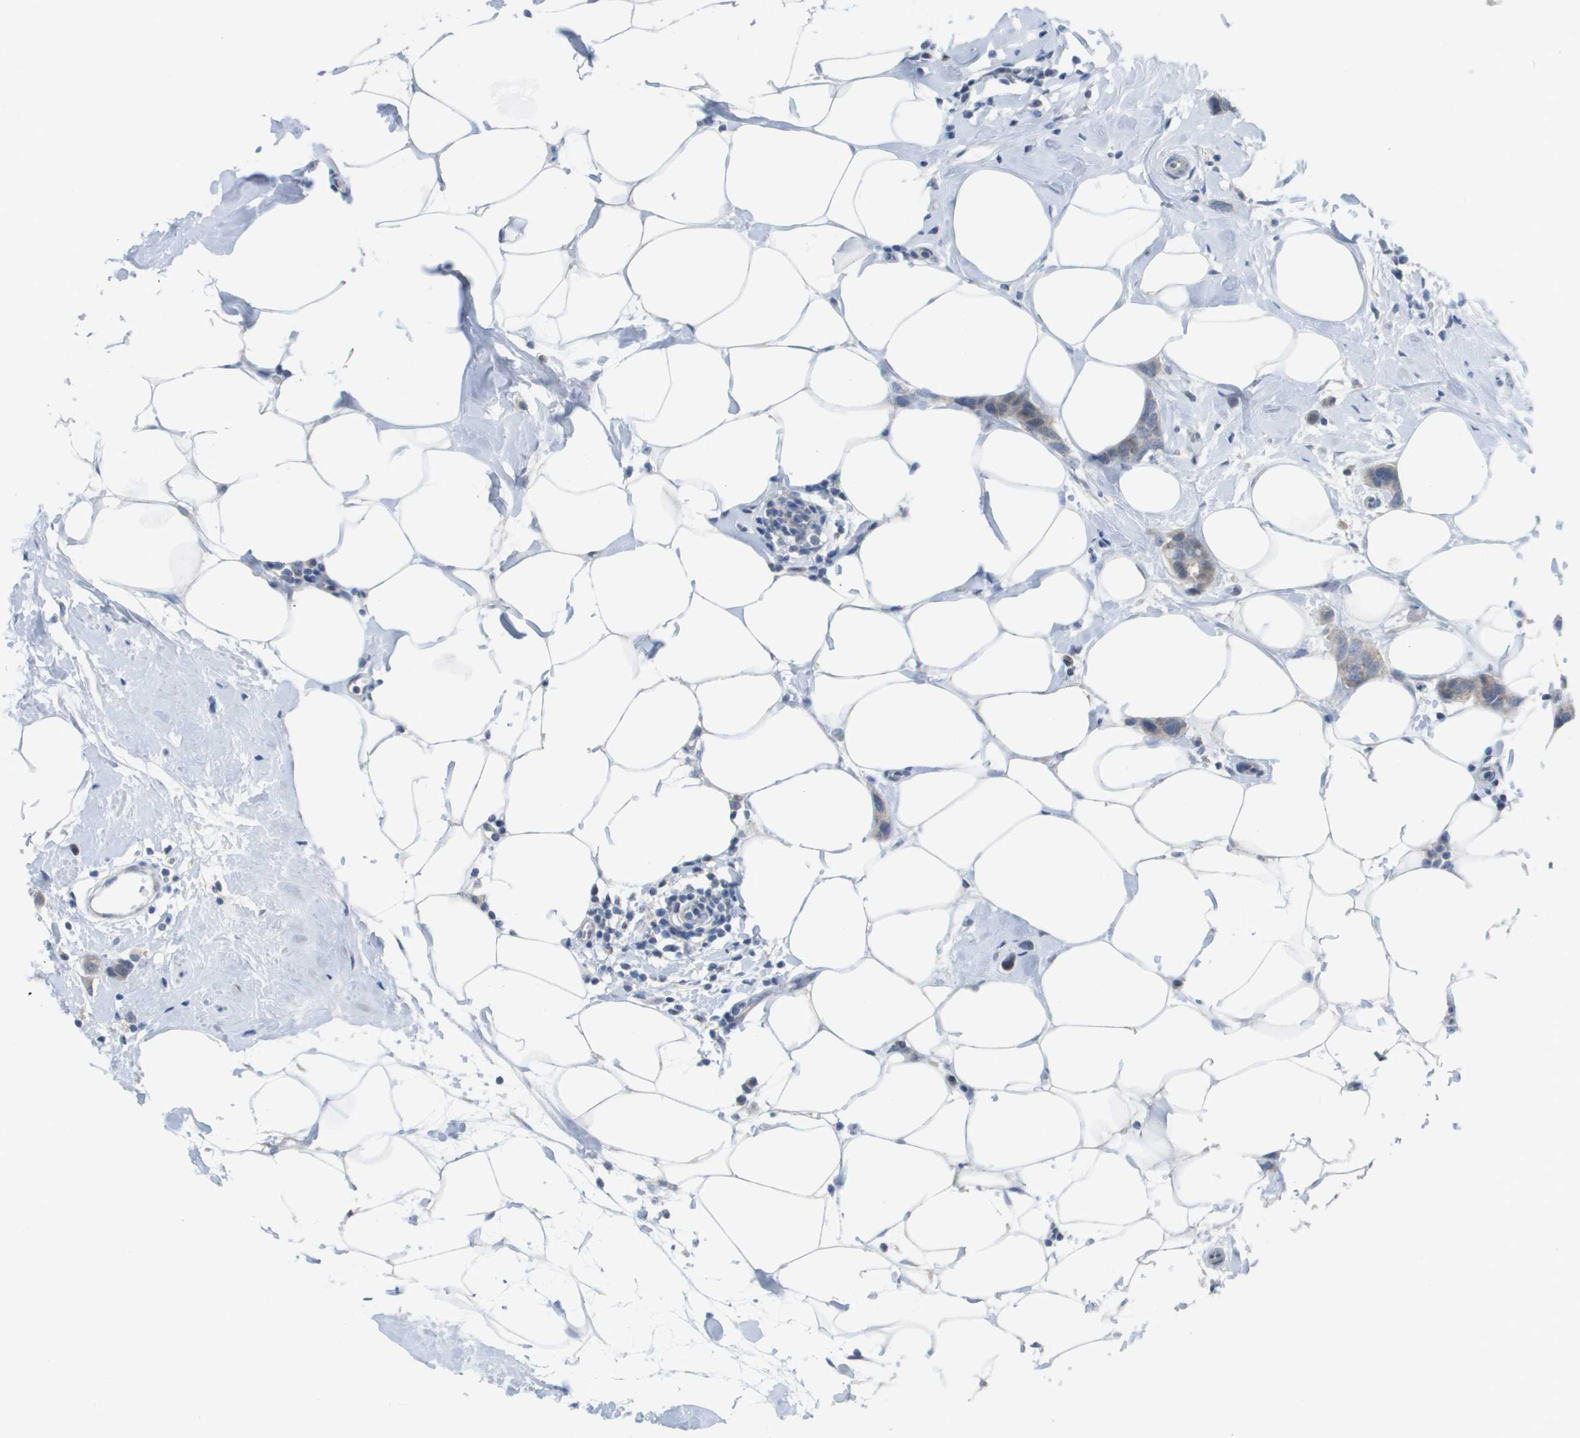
{"staining": {"intensity": "negative", "quantity": "none", "location": "none"}, "tissue": "breast cancer", "cell_type": "Tumor cells", "image_type": "cancer", "snomed": [{"axis": "morphology", "description": "Normal tissue, NOS"}, {"axis": "morphology", "description": "Duct carcinoma"}, {"axis": "topography", "description": "Breast"}], "caption": "The IHC micrograph has no significant expression in tumor cells of invasive ductal carcinoma (breast) tissue.", "gene": "PDE4A", "patient": {"sex": "female", "age": 50}}